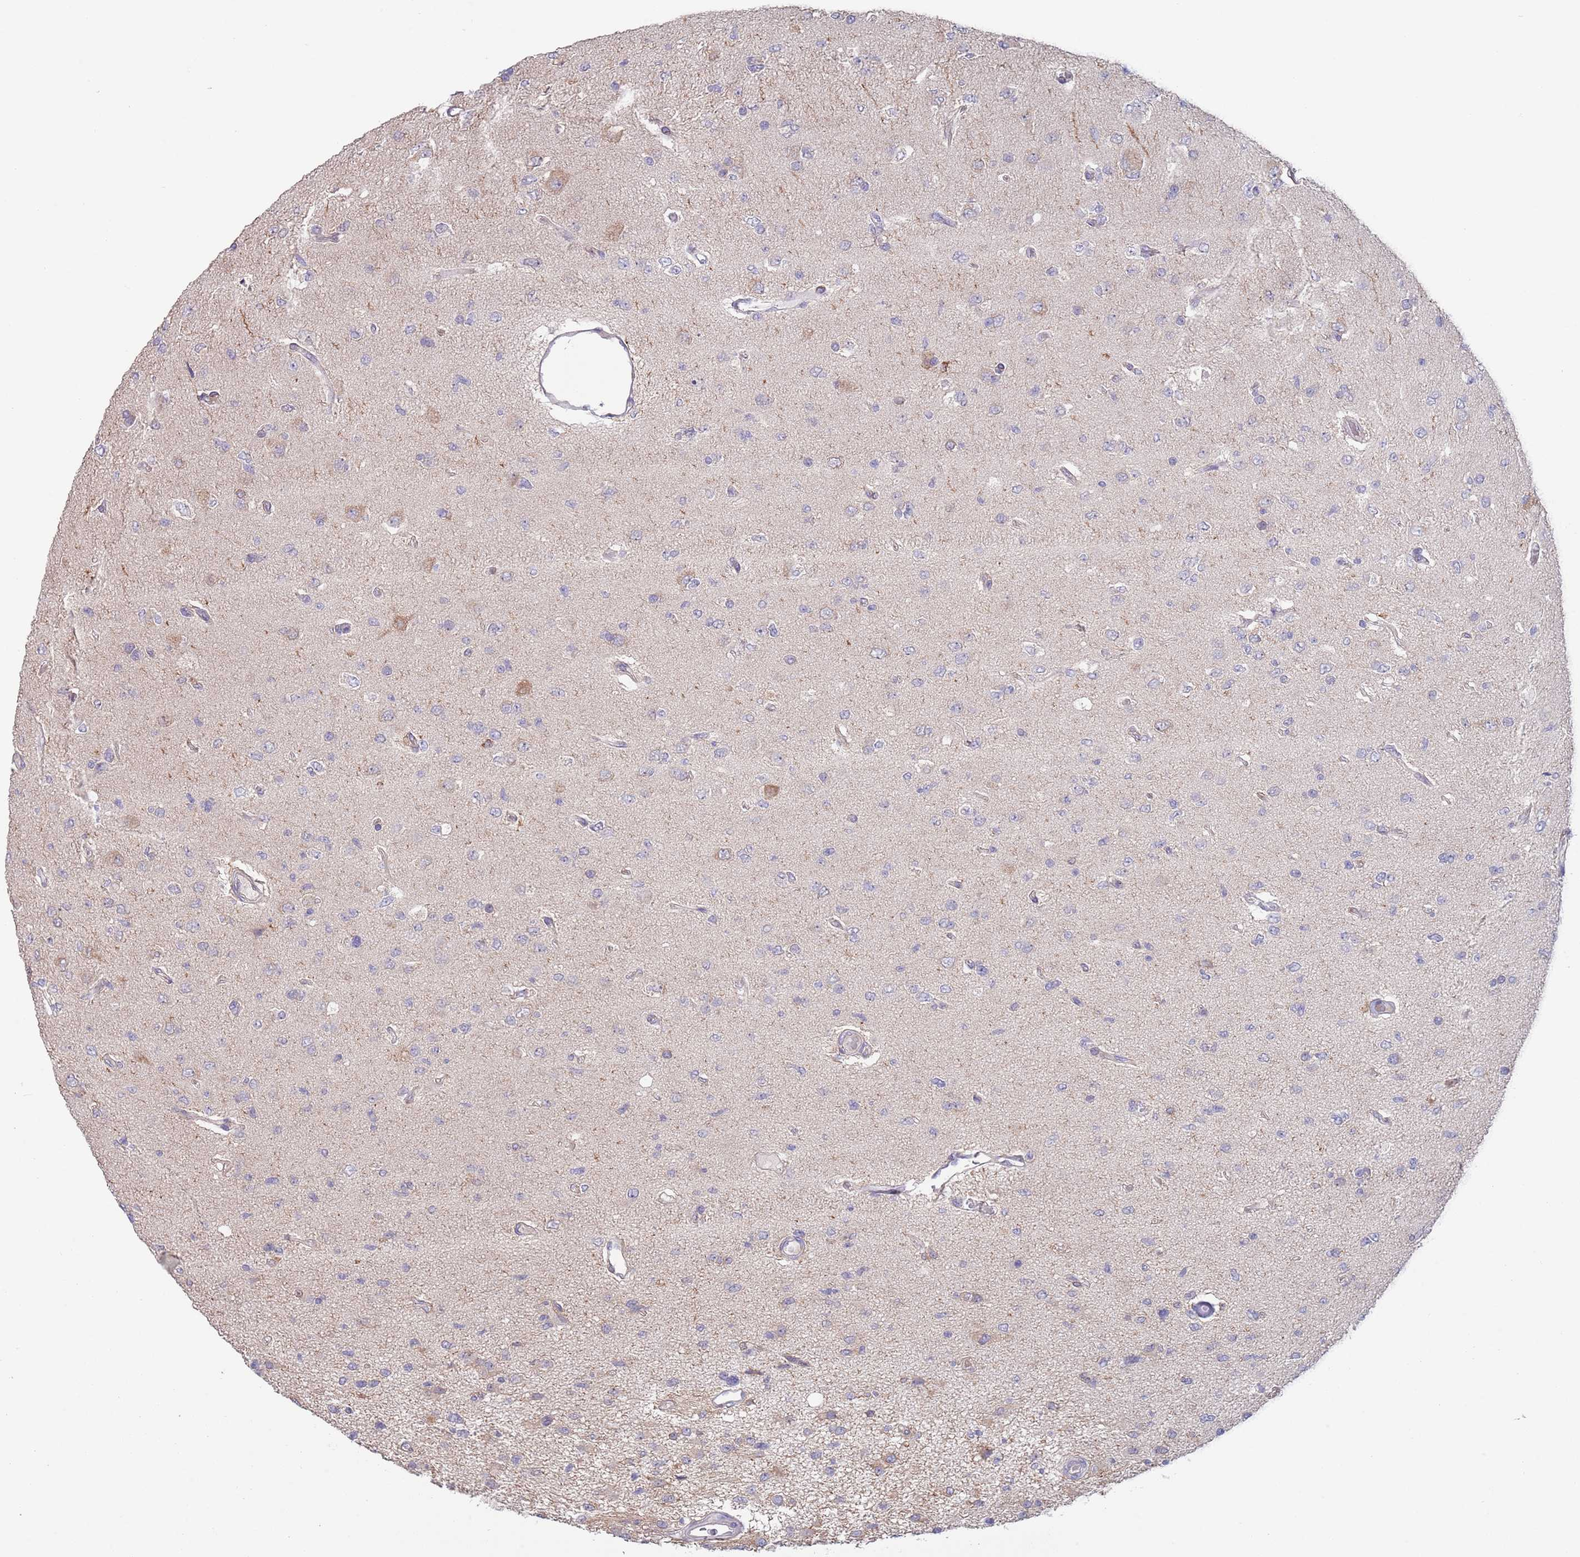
{"staining": {"intensity": "negative", "quantity": "none", "location": "none"}, "tissue": "glioma", "cell_type": "Tumor cells", "image_type": "cancer", "snomed": [{"axis": "morphology", "description": "Glioma, malignant, High grade"}, {"axis": "topography", "description": "Brain"}], "caption": "Immunohistochemistry (IHC) micrograph of human malignant high-grade glioma stained for a protein (brown), which reveals no staining in tumor cells. Brightfield microscopy of IHC stained with DAB (3,3'-diaminobenzidine) (brown) and hematoxylin (blue), captured at high magnification.", "gene": "RNF169", "patient": {"sex": "male", "age": 77}}